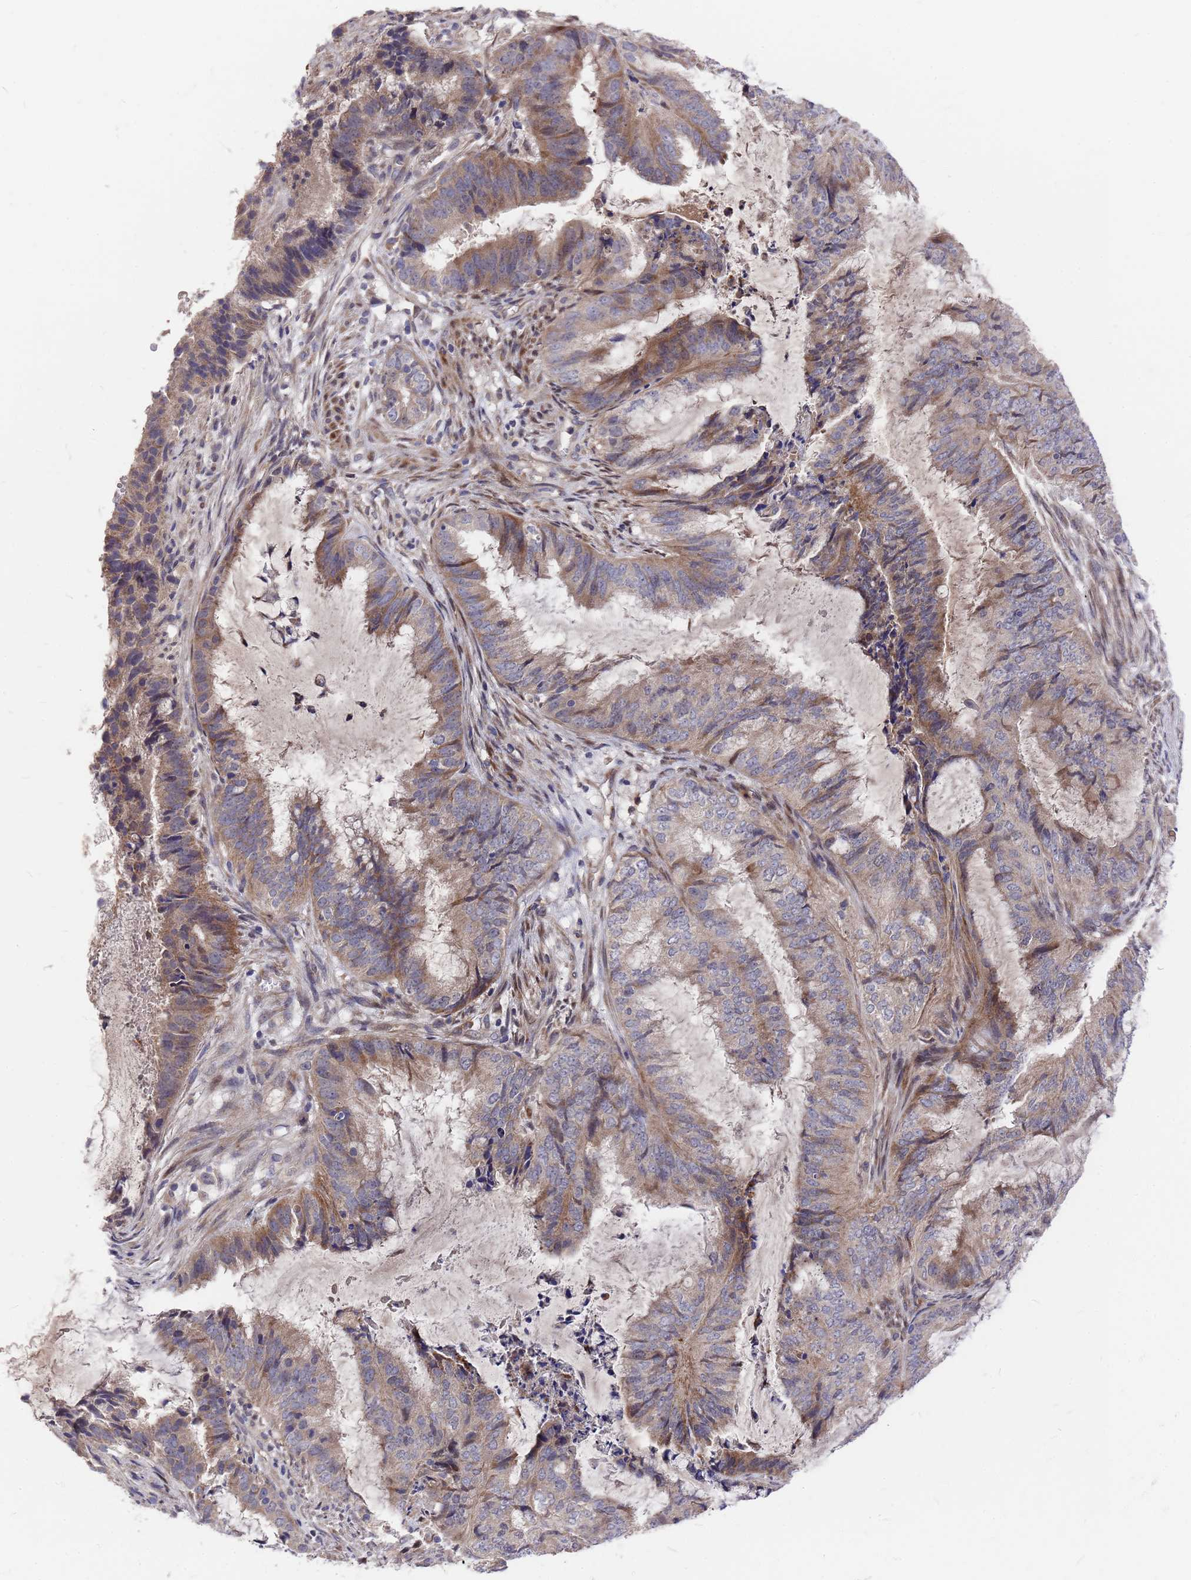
{"staining": {"intensity": "moderate", "quantity": "<25%", "location": "cytoplasmic/membranous"}, "tissue": "endometrial cancer", "cell_type": "Tumor cells", "image_type": "cancer", "snomed": [{"axis": "morphology", "description": "Adenocarcinoma, NOS"}, {"axis": "topography", "description": "Endometrium"}], "caption": "Immunohistochemistry (DAB) staining of human endometrial cancer (adenocarcinoma) demonstrates moderate cytoplasmic/membranous protein expression in approximately <25% of tumor cells.", "gene": "ZNF717", "patient": {"sex": "female", "age": 51}}